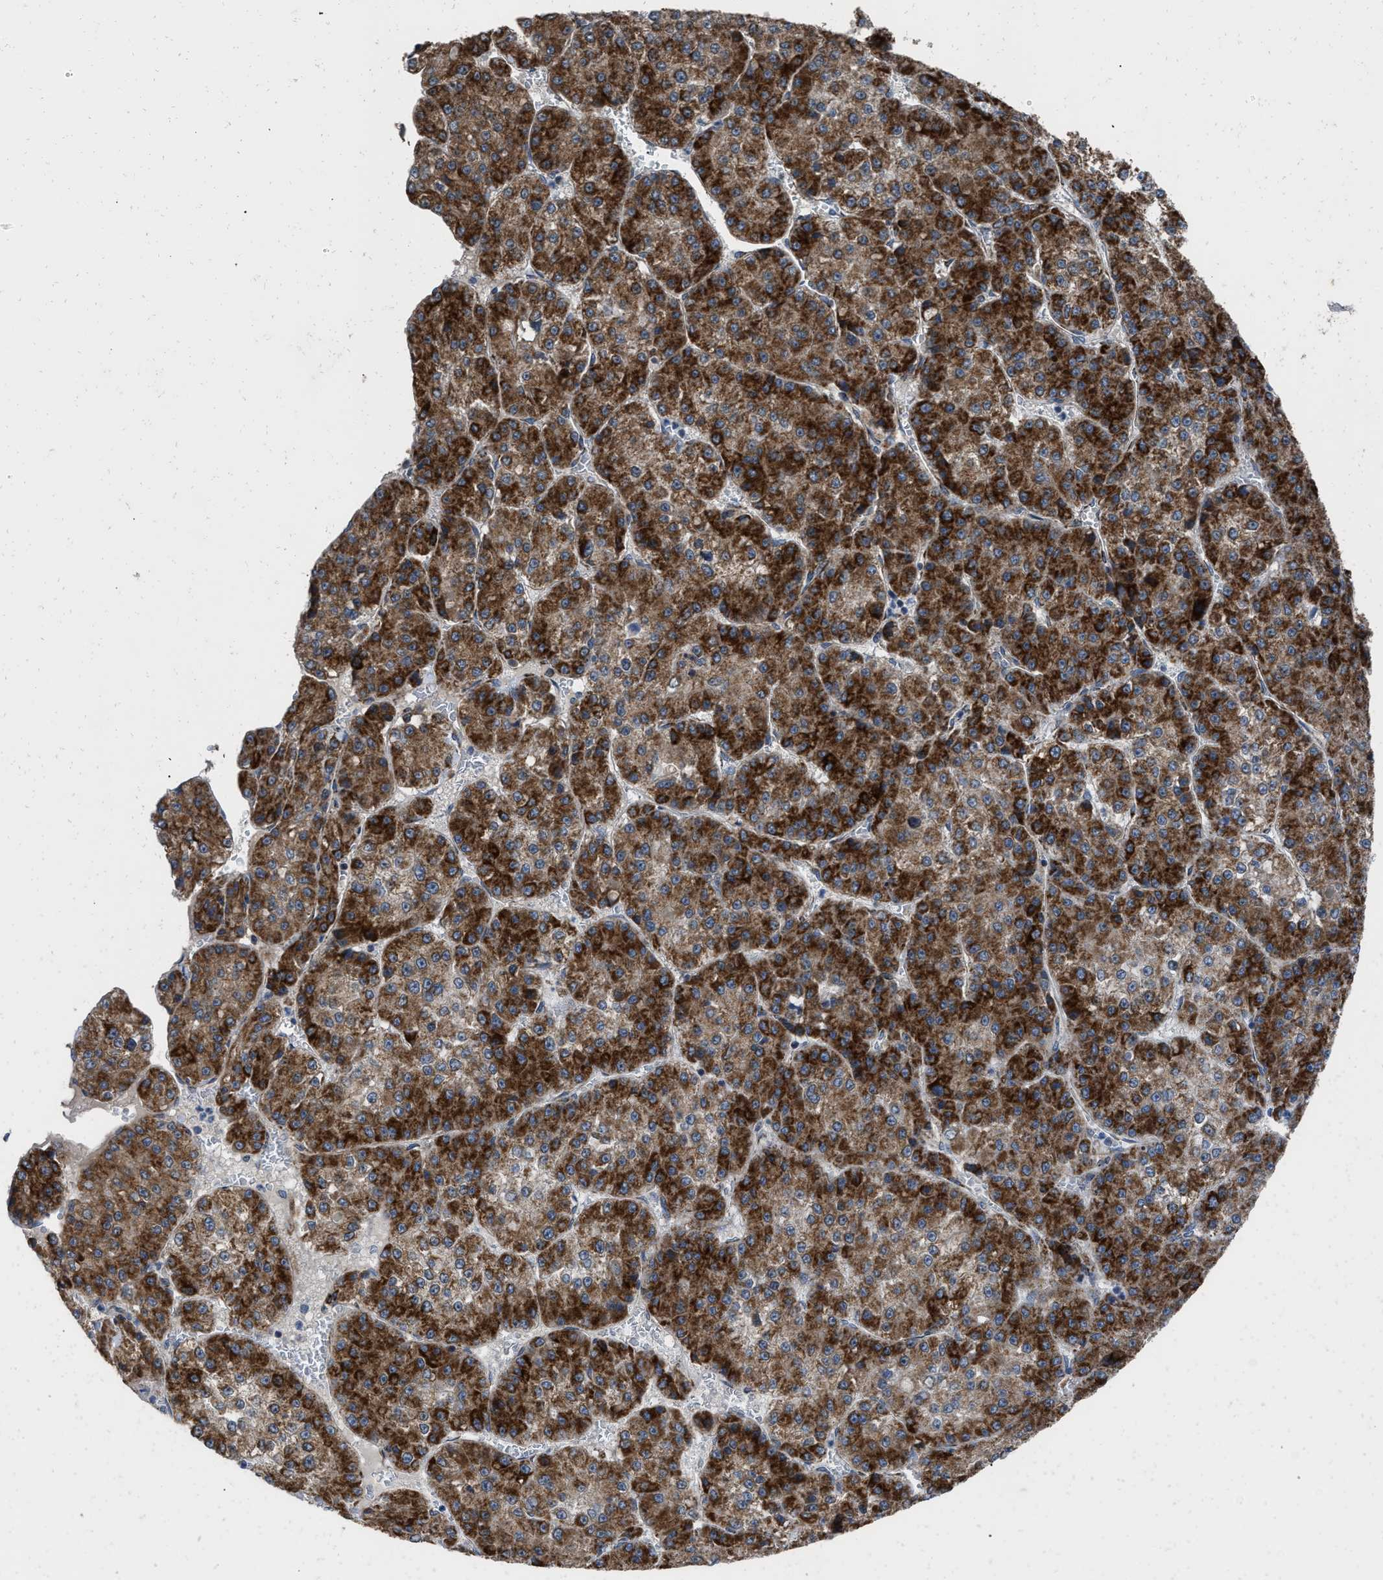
{"staining": {"intensity": "strong", "quantity": ">75%", "location": "cytoplasmic/membranous"}, "tissue": "liver cancer", "cell_type": "Tumor cells", "image_type": "cancer", "snomed": [{"axis": "morphology", "description": "Carcinoma, Hepatocellular, NOS"}, {"axis": "topography", "description": "Liver"}], "caption": "Protein staining exhibits strong cytoplasmic/membranous positivity in about >75% of tumor cells in liver cancer.", "gene": "AKAP1", "patient": {"sex": "female", "age": 73}}